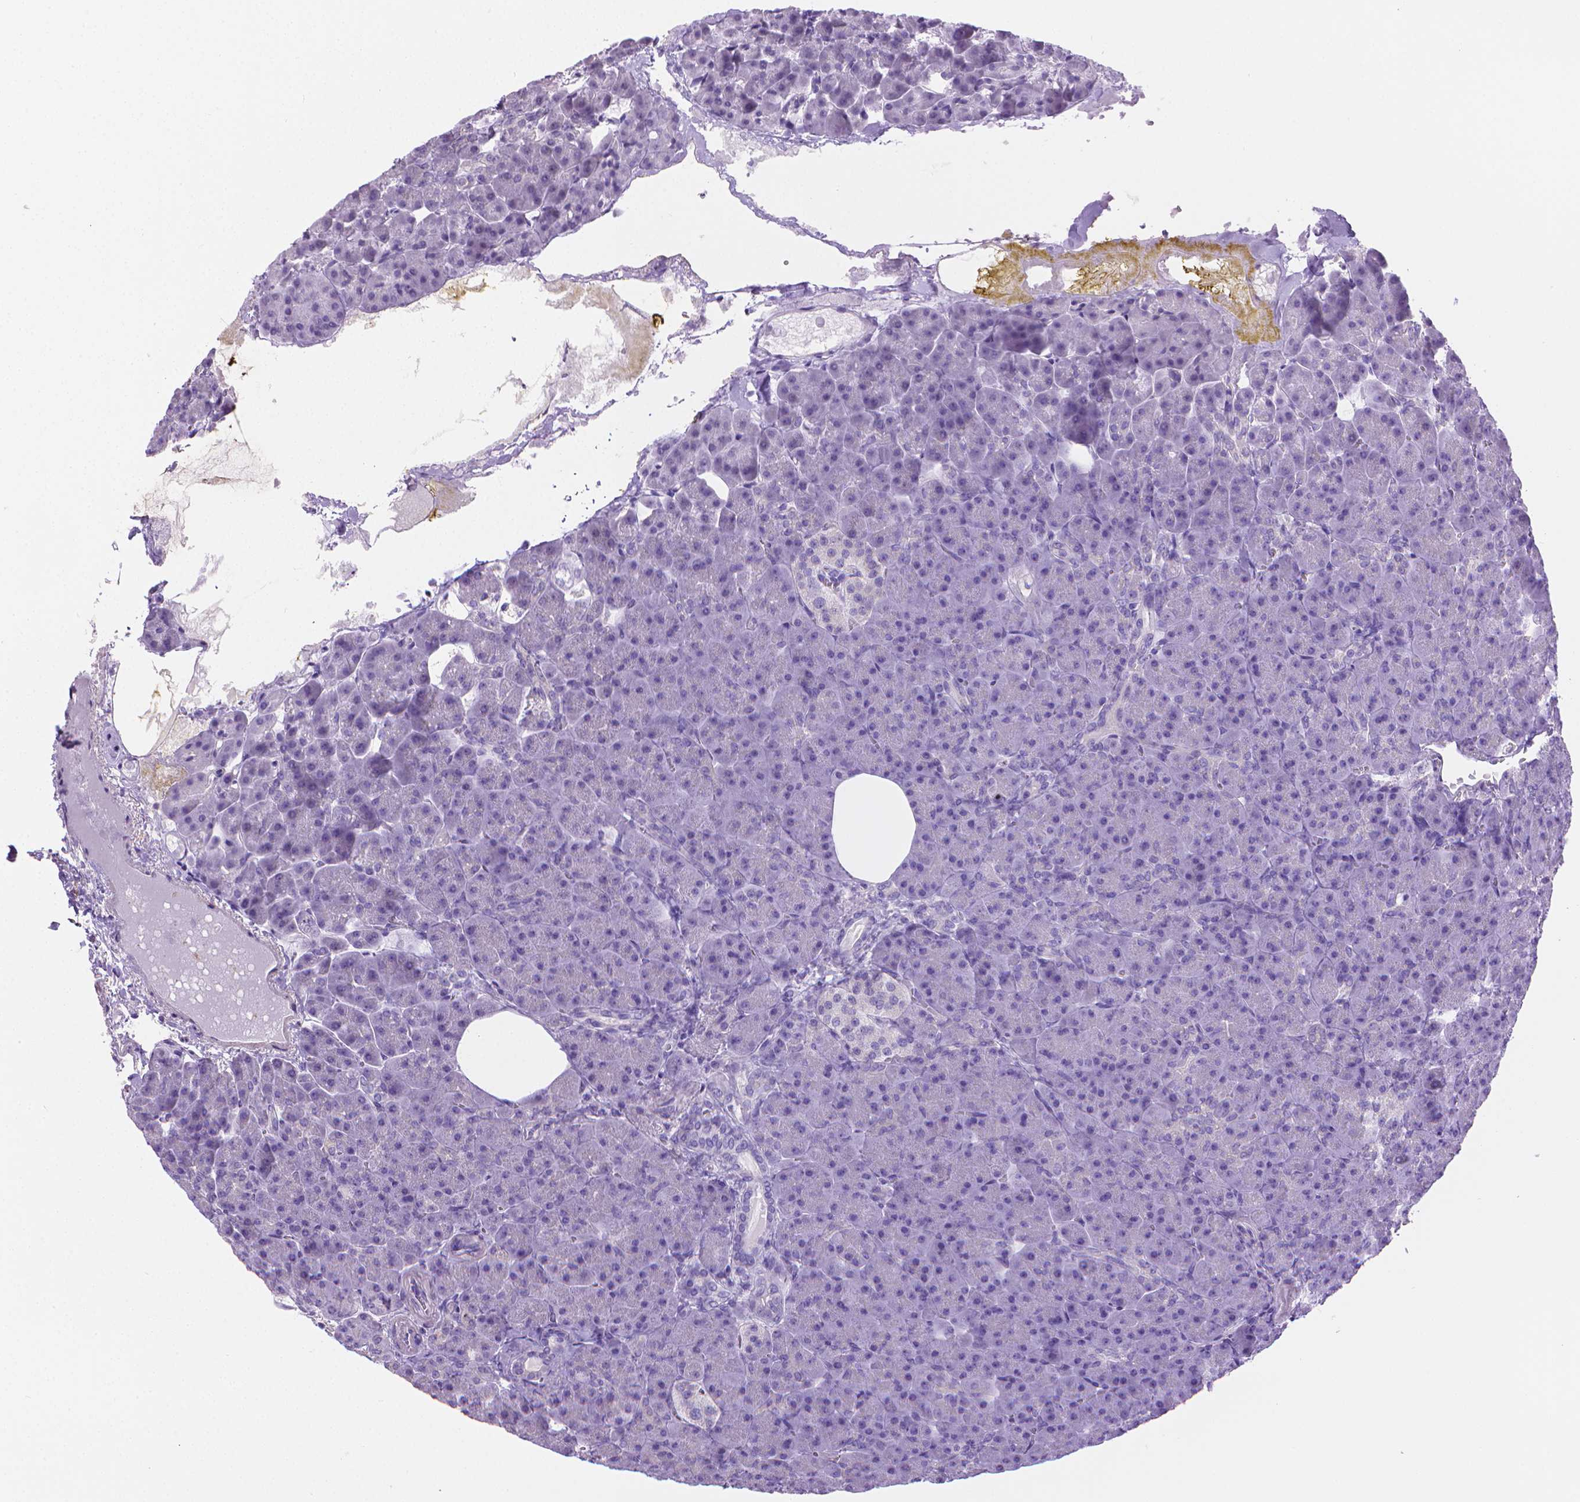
{"staining": {"intensity": "negative", "quantity": "none", "location": "none"}, "tissue": "pancreas", "cell_type": "Exocrine glandular cells", "image_type": "normal", "snomed": [{"axis": "morphology", "description": "Normal tissue, NOS"}, {"axis": "topography", "description": "Pancreas"}], "caption": "Immunohistochemistry of normal human pancreas exhibits no expression in exocrine glandular cells.", "gene": "PNMA2", "patient": {"sex": "female", "age": 74}}